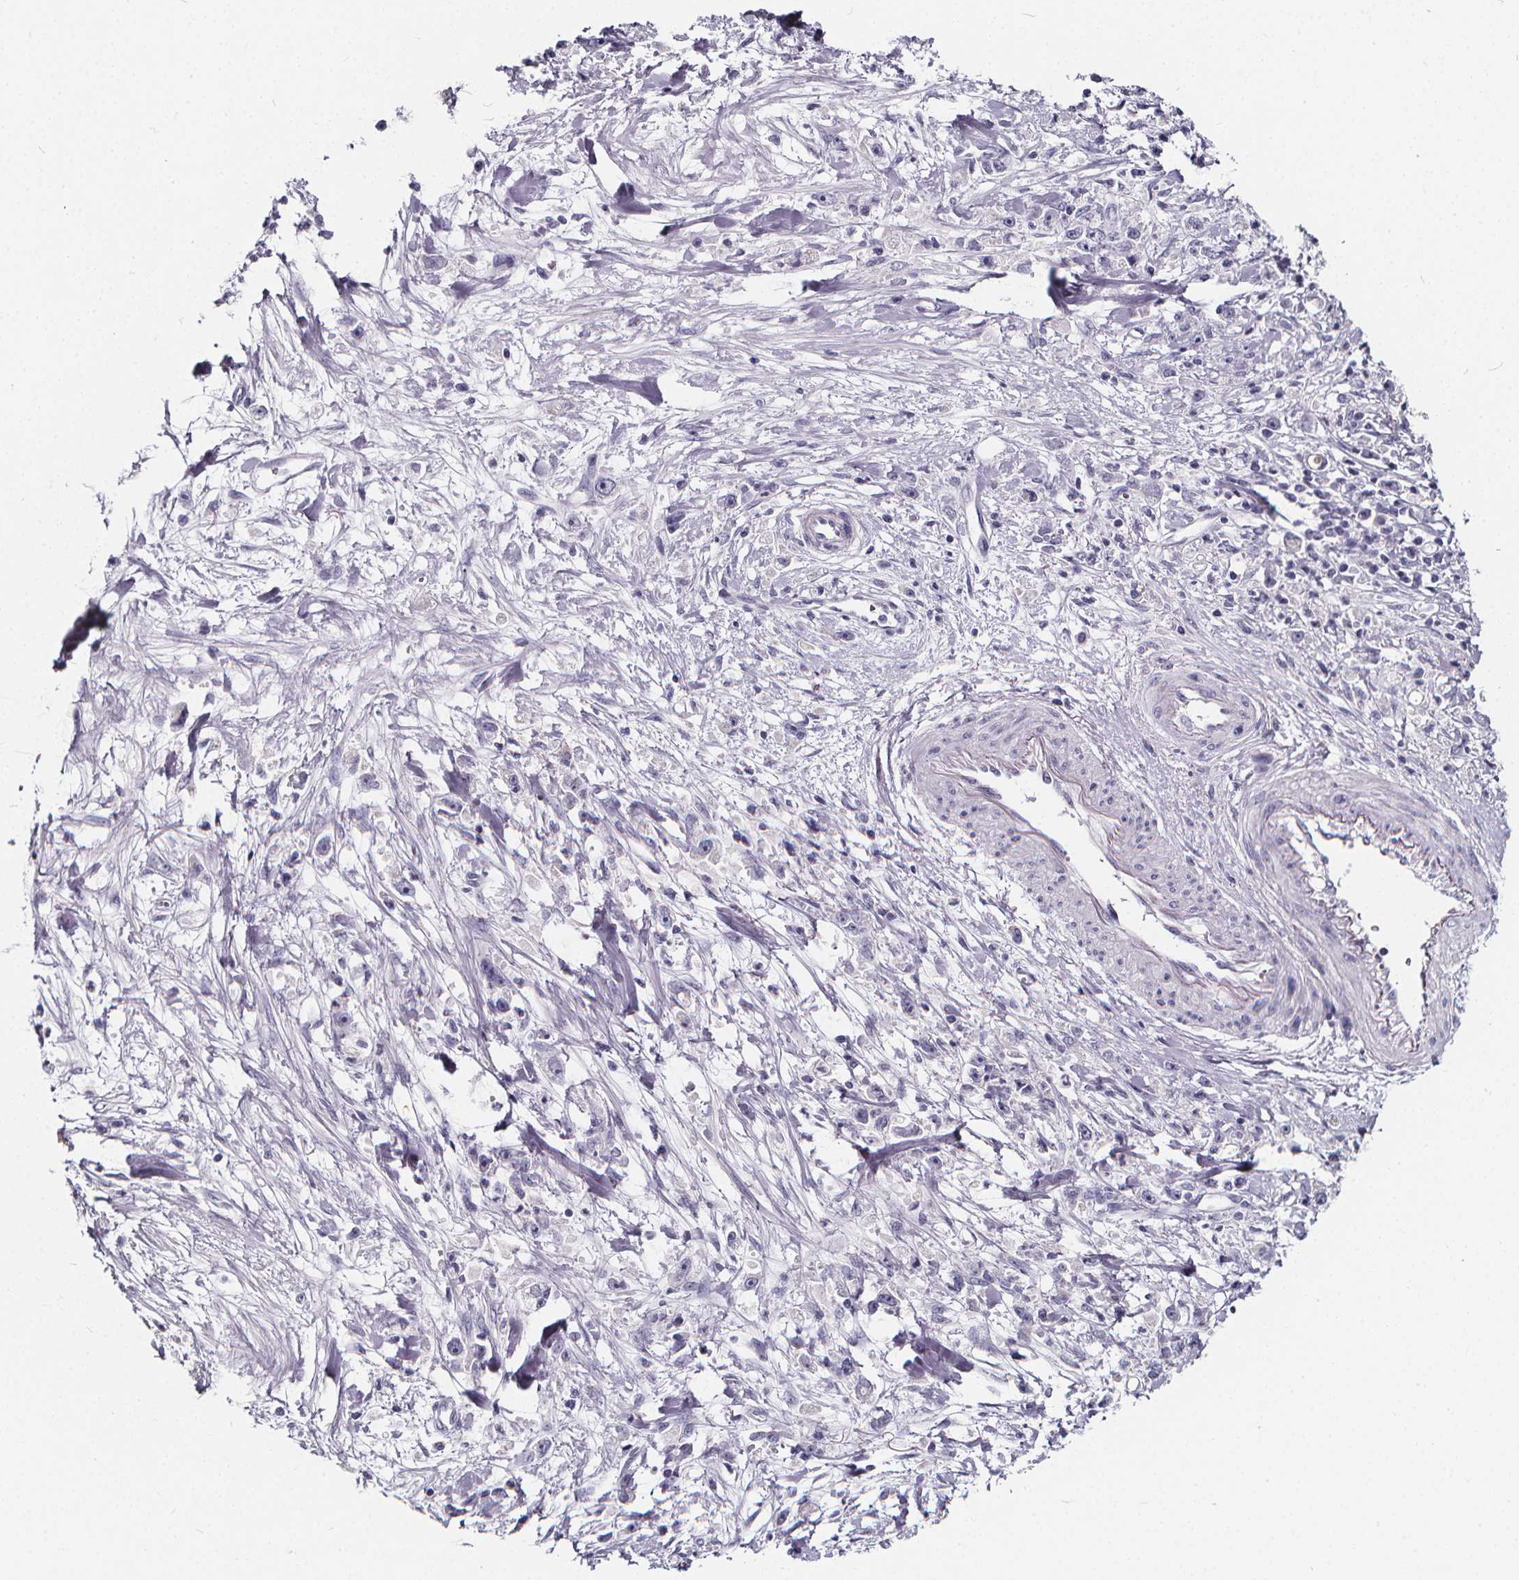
{"staining": {"intensity": "negative", "quantity": "none", "location": "none"}, "tissue": "stomach cancer", "cell_type": "Tumor cells", "image_type": "cancer", "snomed": [{"axis": "morphology", "description": "Adenocarcinoma, NOS"}, {"axis": "topography", "description": "Stomach"}], "caption": "The photomicrograph exhibits no significant positivity in tumor cells of stomach adenocarcinoma.", "gene": "SPEF2", "patient": {"sex": "female", "age": 59}}